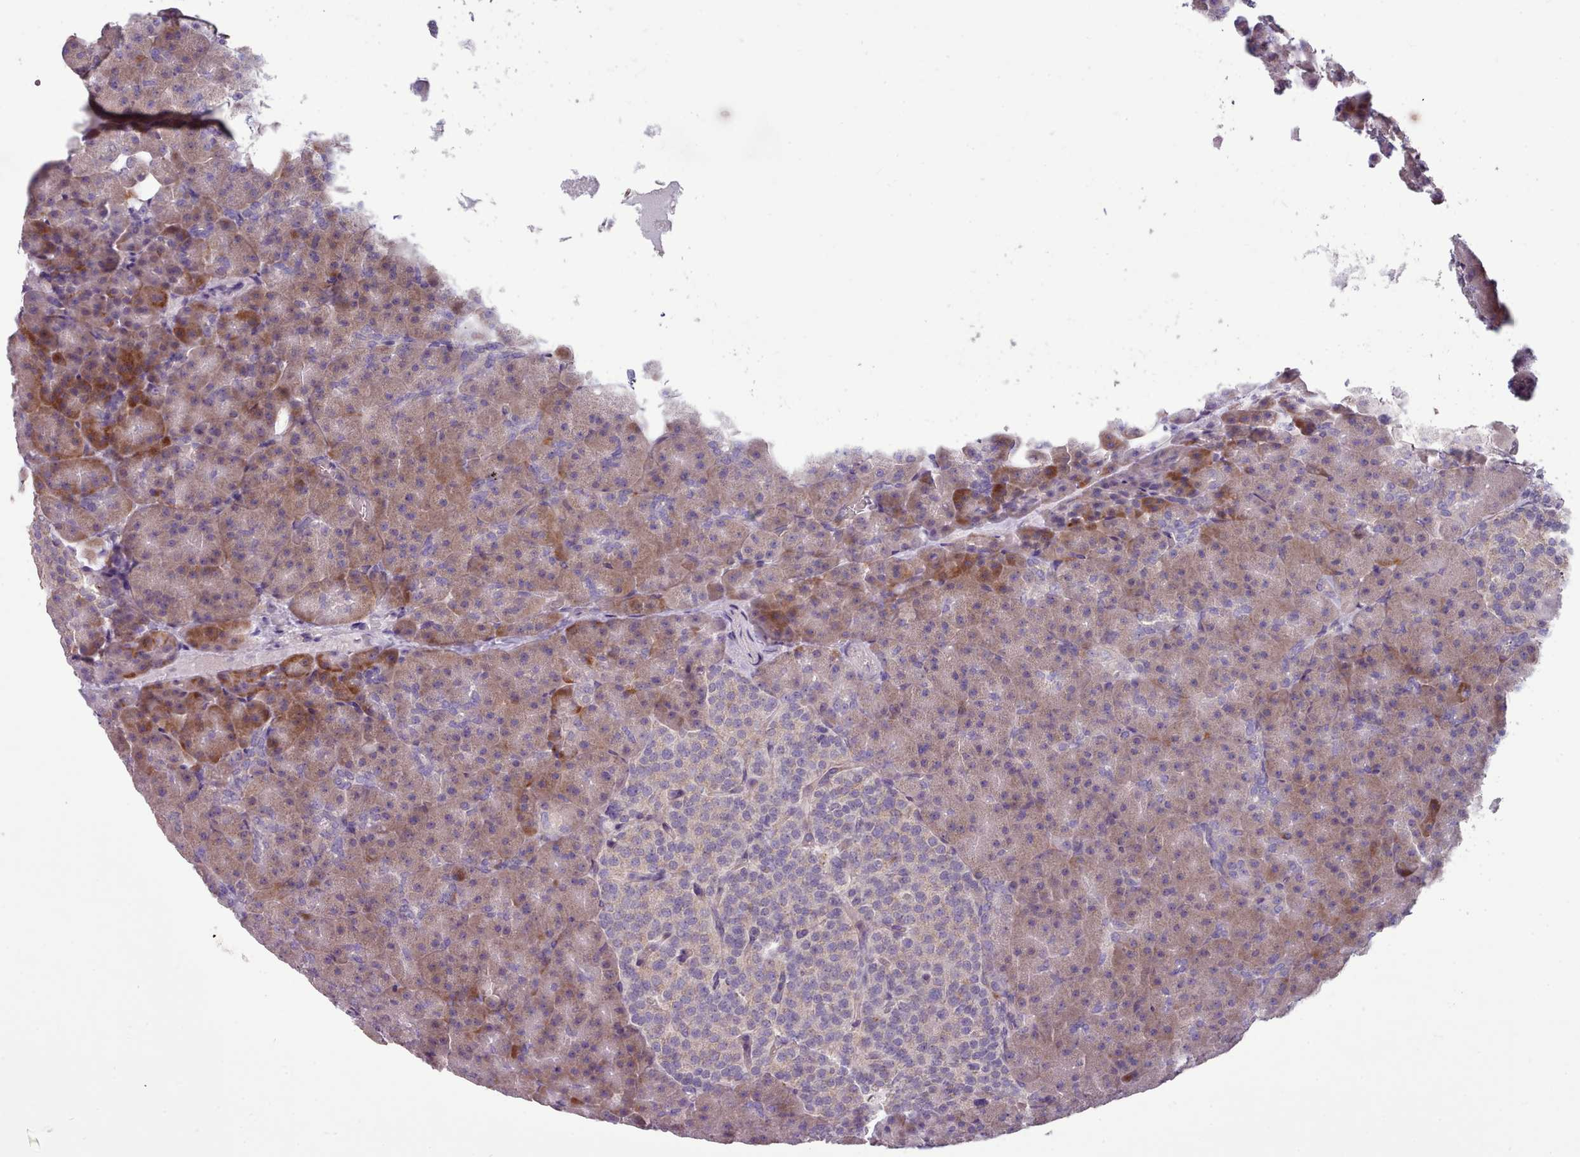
{"staining": {"intensity": "moderate", "quantity": "25%-75%", "location": "cytoplasmic/membranous"}, "tissue": "pancreas", "cell_type": "Exocrine glandular cells", "image_type": "normal", "snomed": [{"axis": "morphology", "description": "Normal tissue, NOS"}, {"axis": "topography", "description": "Pancreas"}], "caption": "This histopathology image exhibits immunohistochemistry staining of unremarkable human pancreas, with medium moderate cytoplasmic/membranous expression in approximately 25%-75% of exocrine glandular cells.", "gene": "DPF1", "patient": {"sex": "female", "age": 74}}